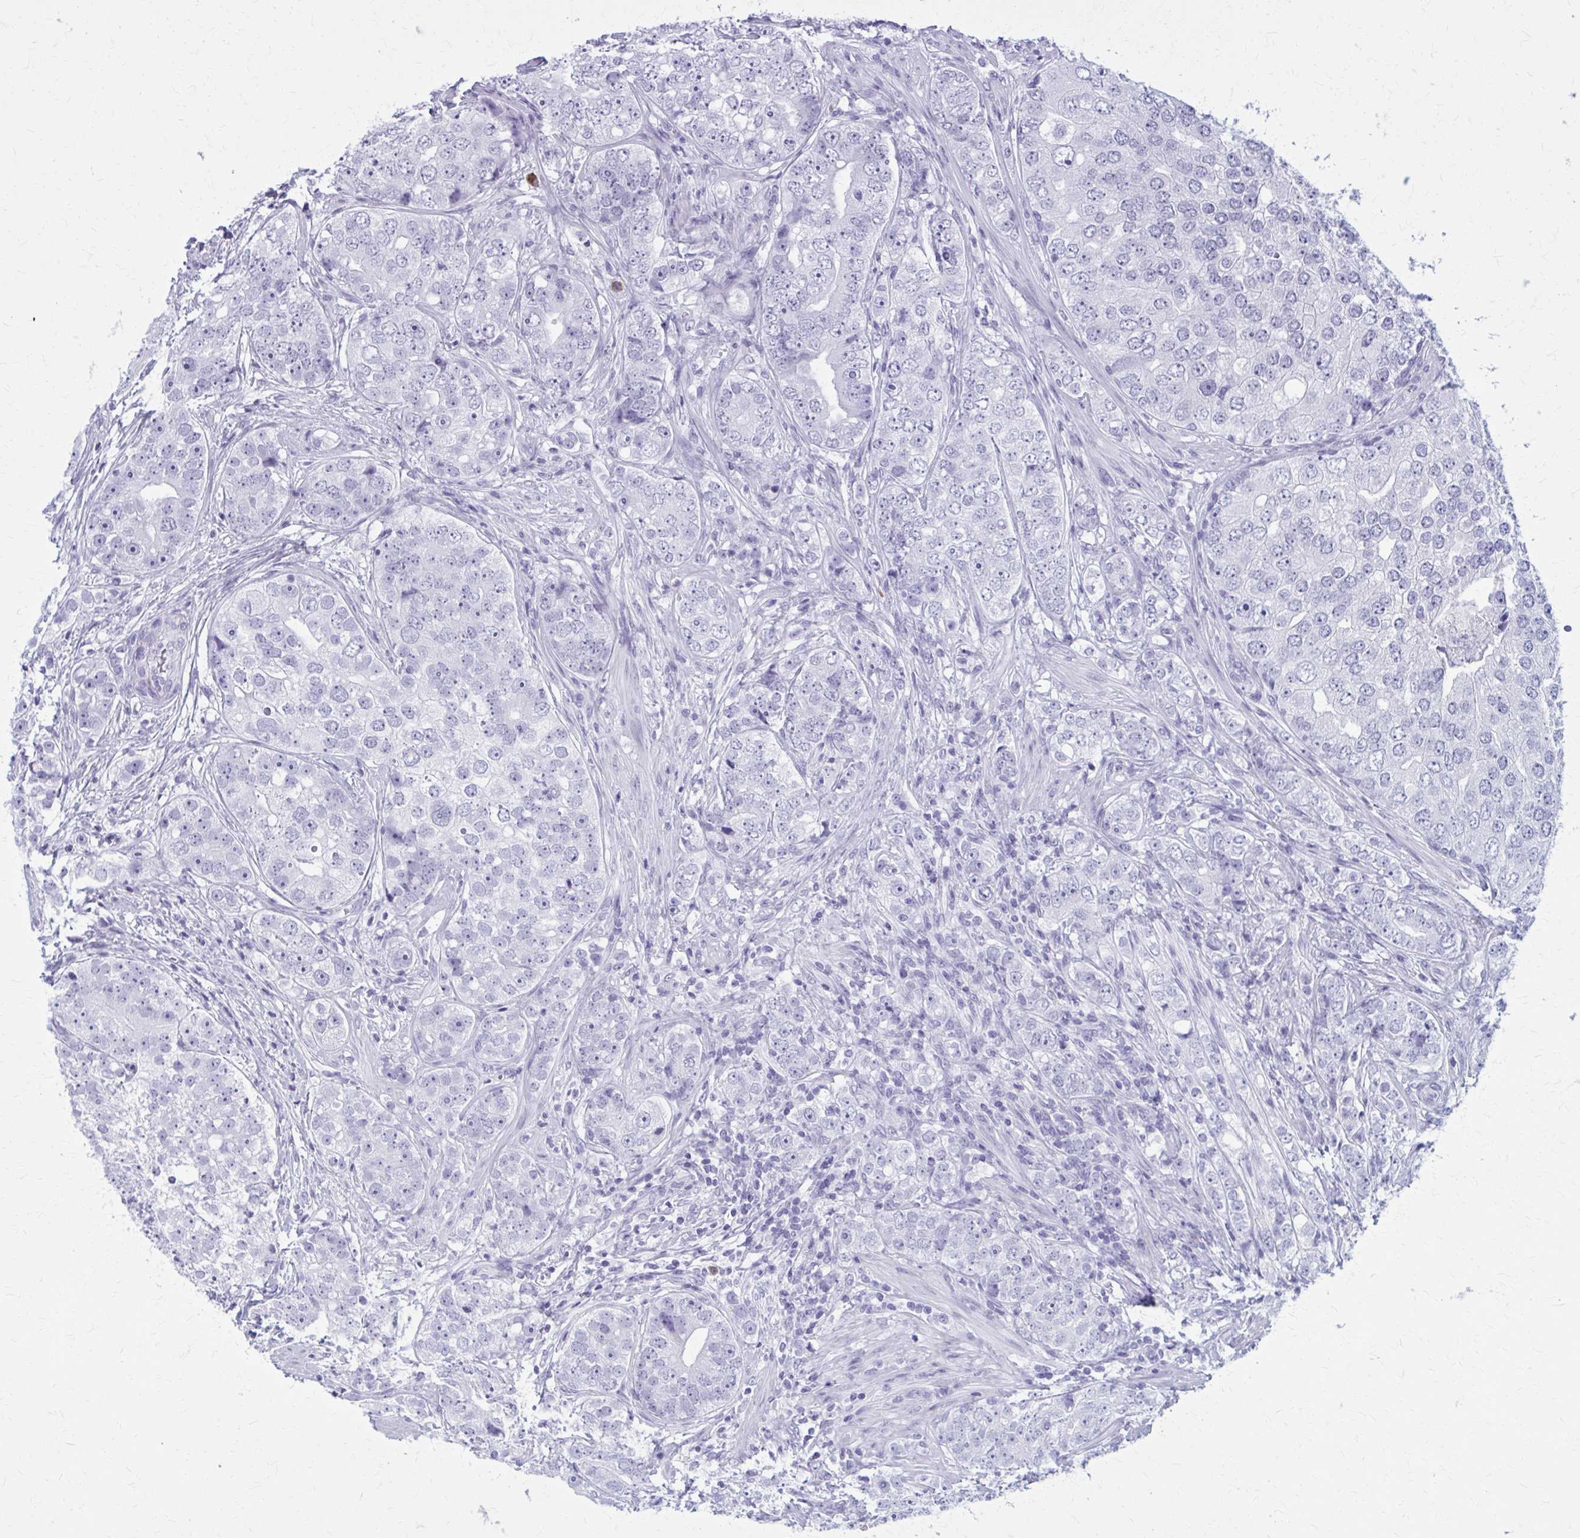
{"staining": {"intensity": "negative", "quantity": "none", "location": "none"}, "tissue": "prostate cancer", "cell_type": "Tumor cells", "image_type": "cancer", "snomed": [{"axis": "morphology", "description": "Adenocarcinoma, High grade"}, {"axis": "topography", "description": "Prostate"}], "caption": "This is a image of immunohistochemistry staining of prostate cancer (adenocarcinoma (high-grade)), which shows no positivity in tumor cells.", "gene": "ZDHHC7", "patient": {"sex": "male", "age": 60}}